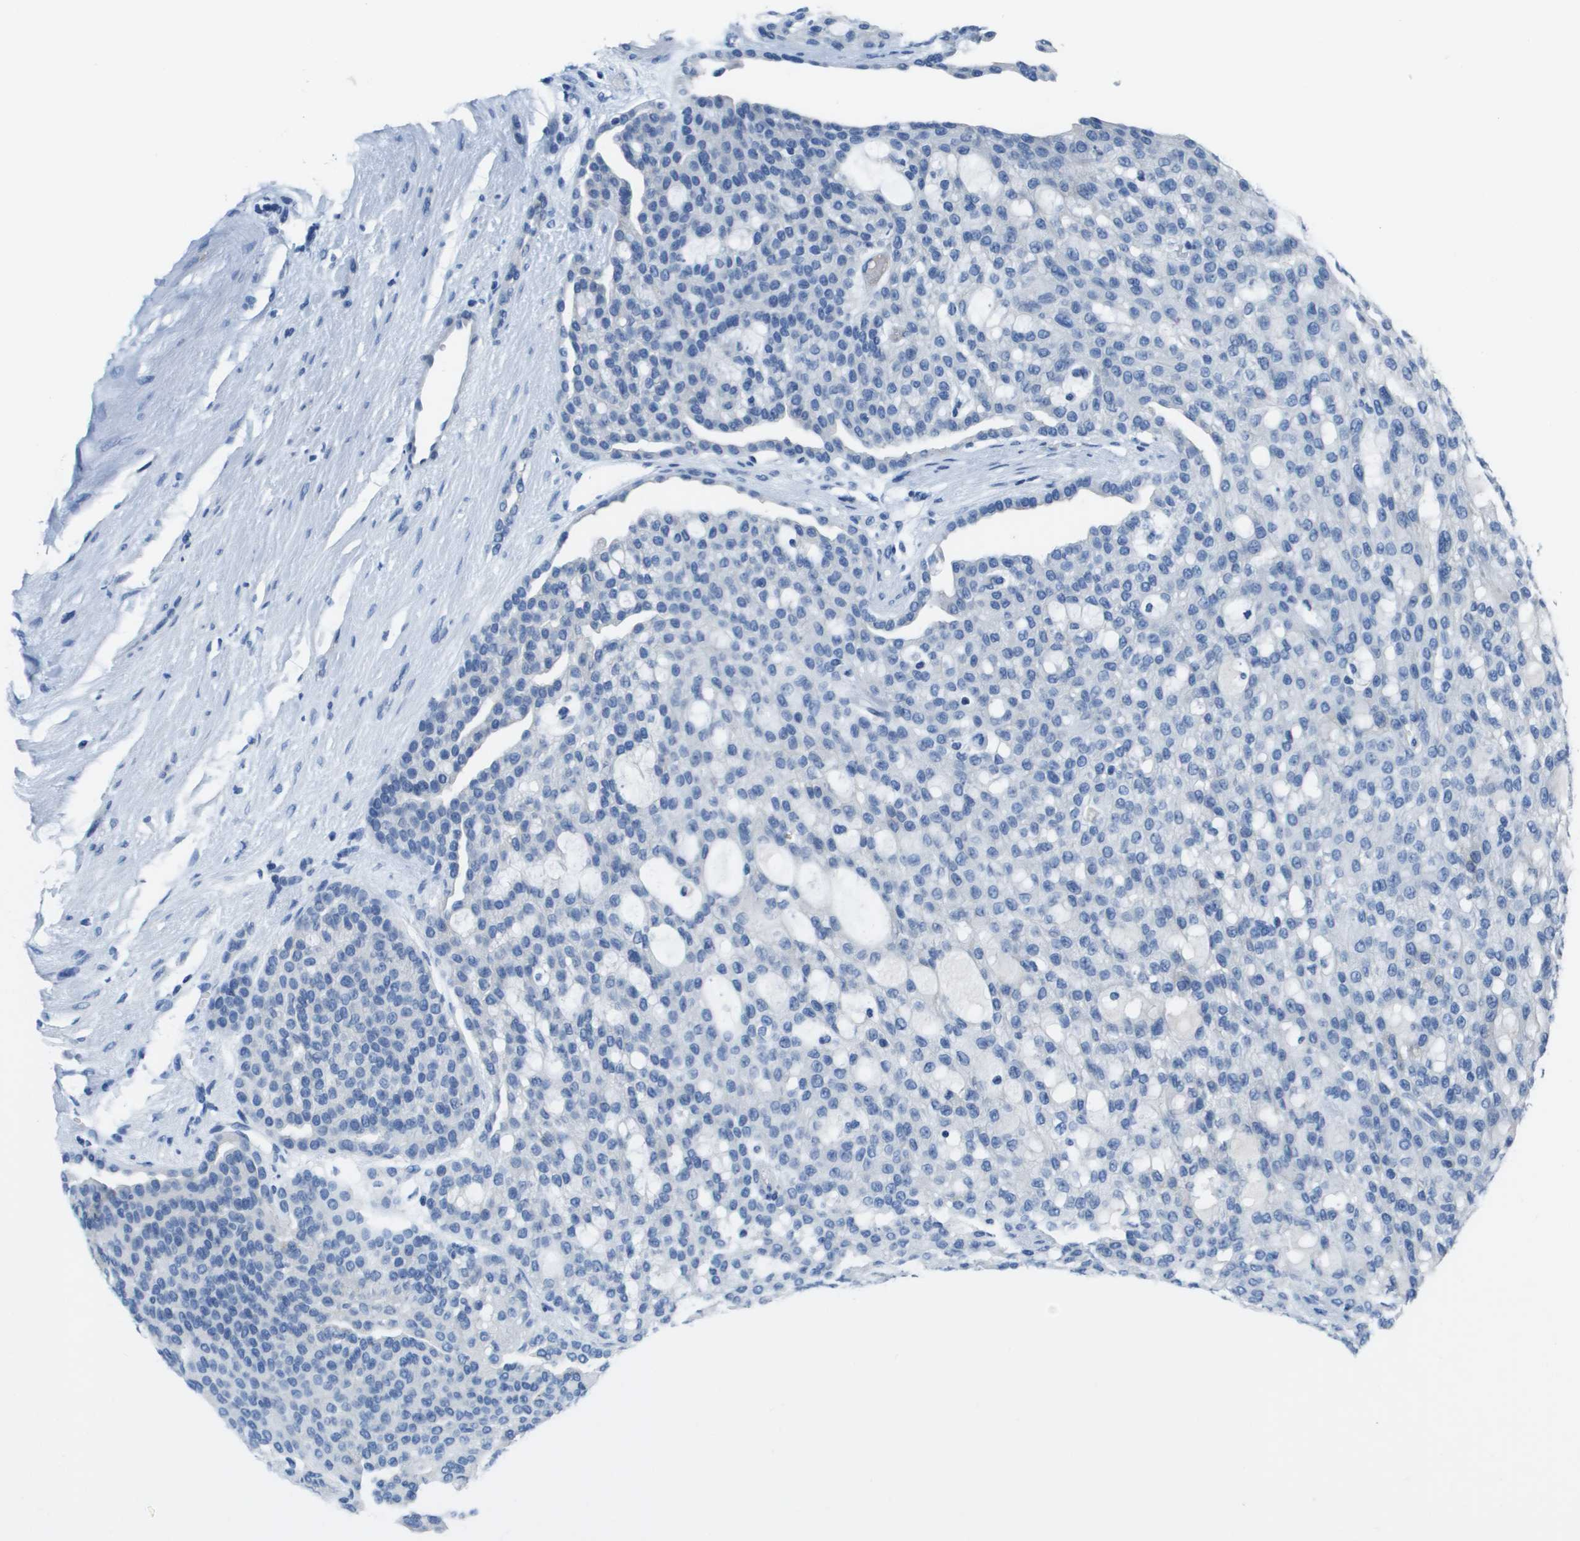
{"staining": {"intensity": "negative", "quantity": "none", "location": "none"}, "tissue": "renal cancer", "cell_type": "Tumor cells", "image_type": "cancer", "snomed": [{"axis": "morphology", "description": "Adenocarcinoma, NOS"}, {"axis": "topography", "description": "Kidney"}], "caption": "This is an immunohistochemistry (IHC) histopathology image of renal cancer (adenocarcinoma). There is no positivity in tumor cells.", "gene": "NCS1", "patient": {"sex": "male", "age": 63}}